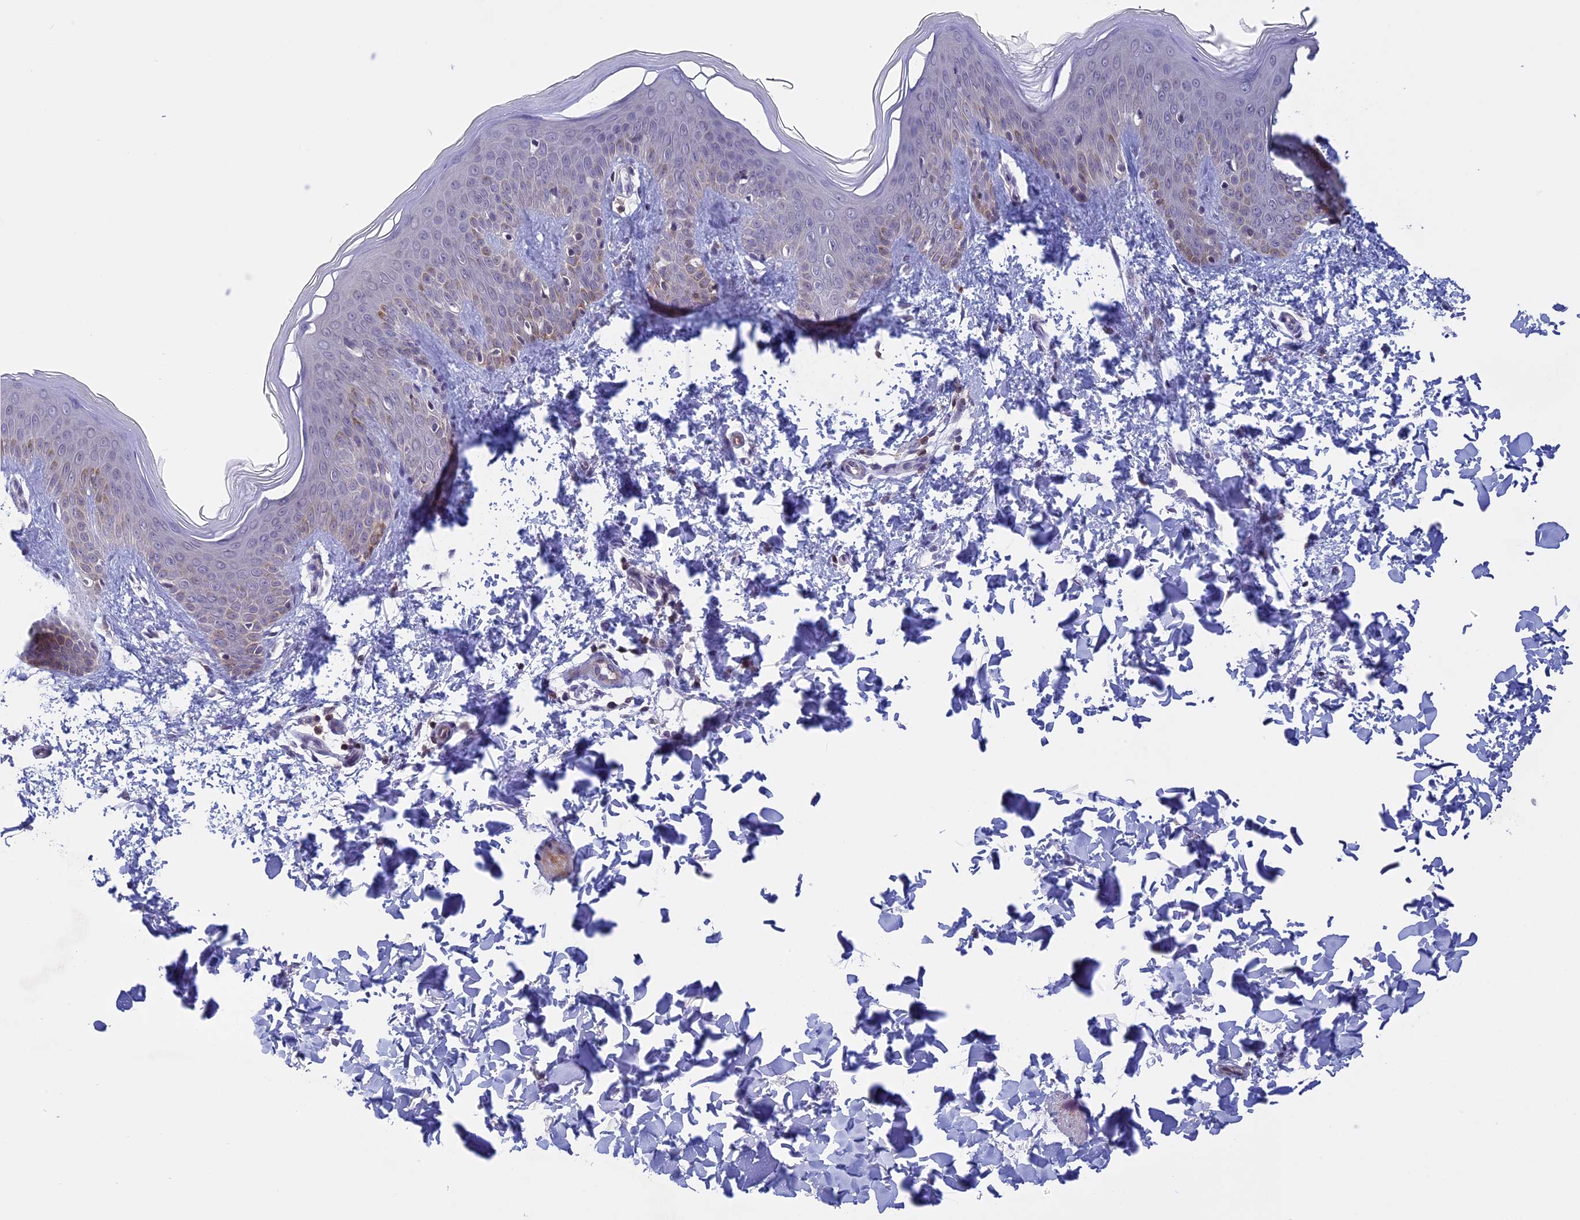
{"staining": {"intensity": "negative", "quantity": "none", "location": "none"}, "tissue": "skin", "cell_type": "Fibroblasts", "image_type": "normal", "snomed": [{"axis": "morphology", "description": "Normal tissue, NOS"}, {"axis": "topography", "description": "Skin"}], "caption": "Image shows no significant protein positivity in fibroblasts of benign skin.", "gene": "CORO2A", "patient": {"sex": "male", "age": 36}}